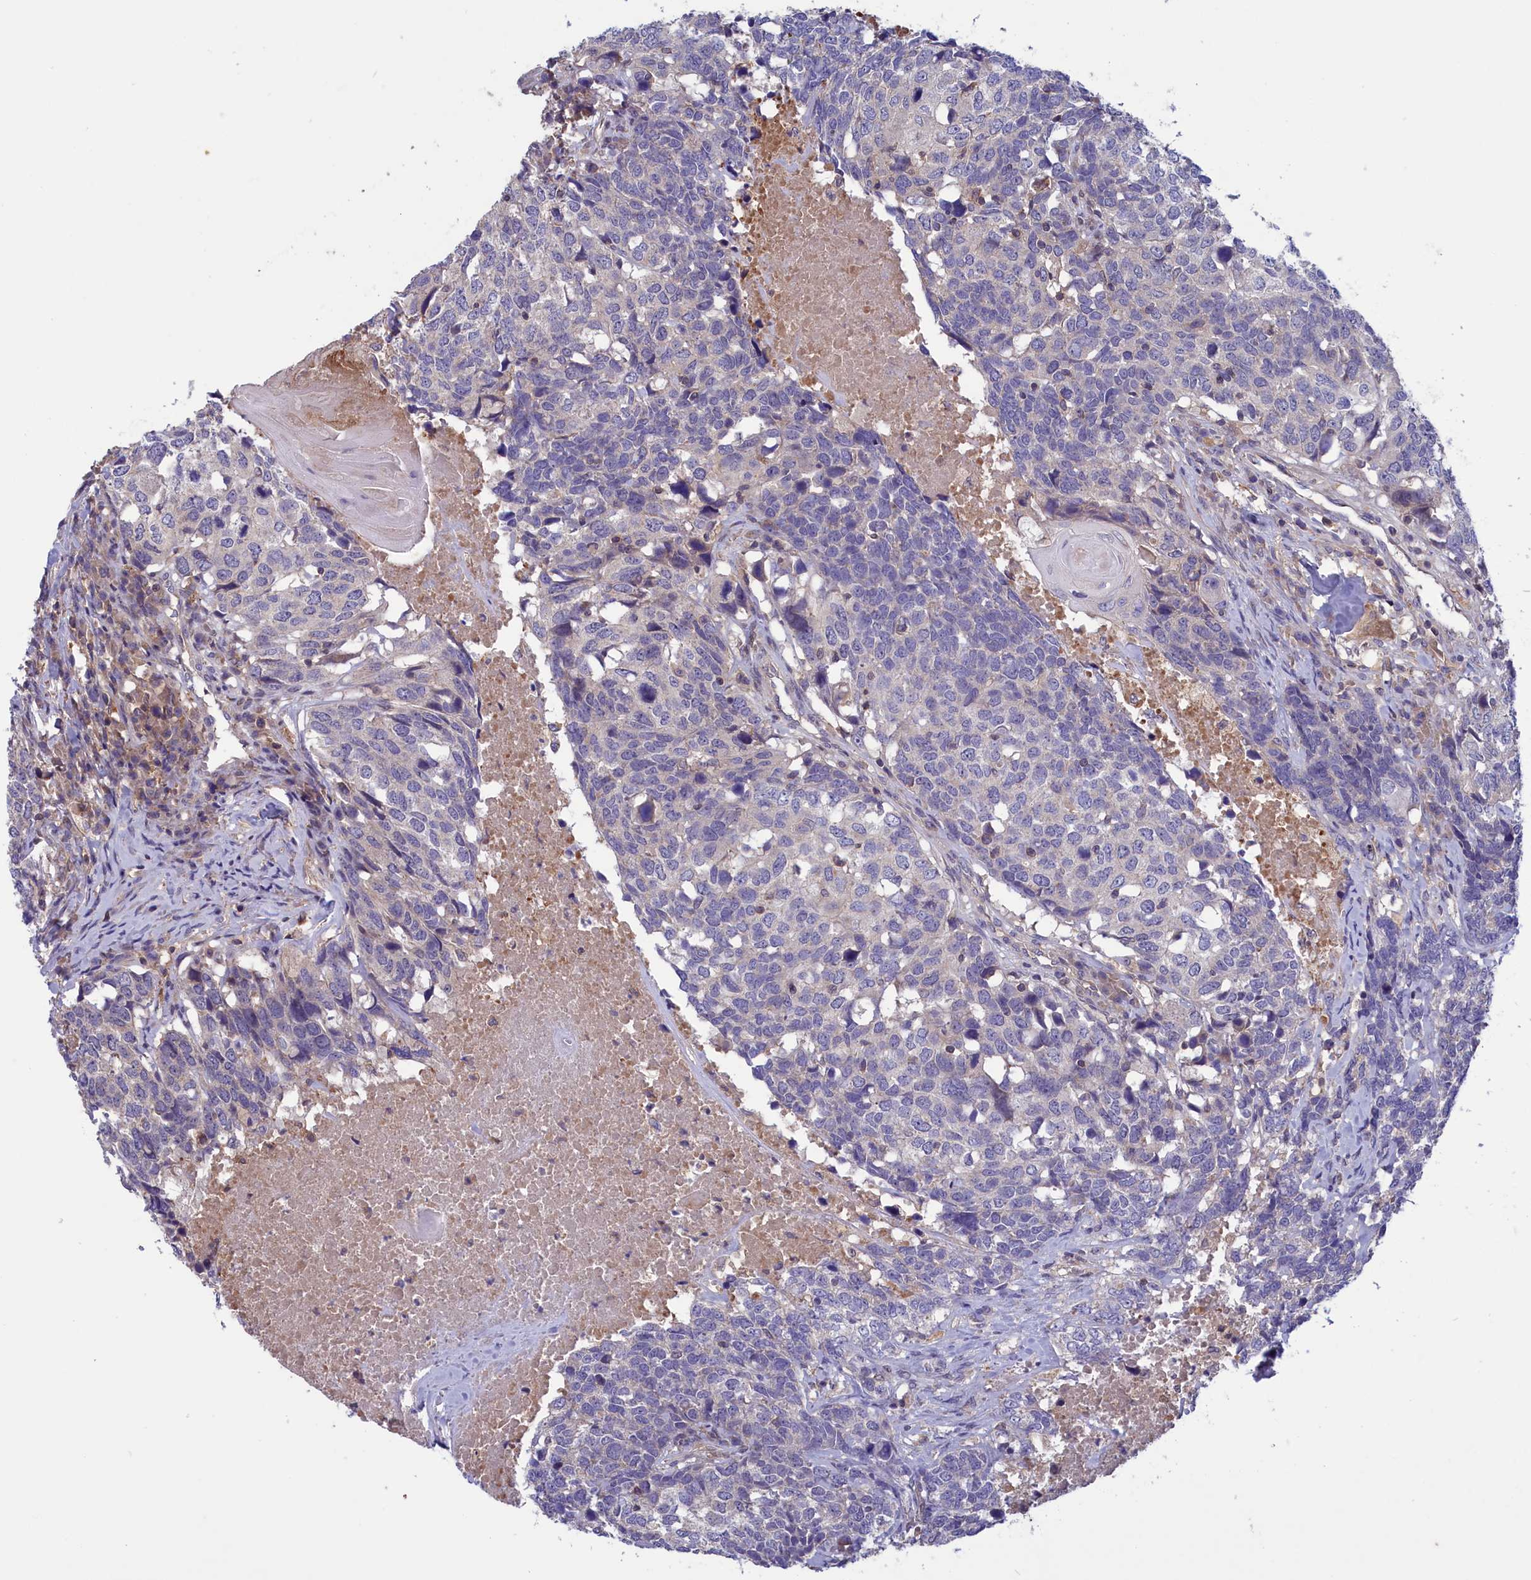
{"staining": {"intensity": "negative", "quantity": "none", "location": "none"}, "tissue": "head and neck cancer", "cell_type": "Tumor cells", "image_type": "cancer", "snomed": [{"axis": "morphology", "description": "Squamous cell carcinoma, NOS"}, {"axis": "topography", "description": "Head-Neck"}], "caption": "DAB (3,3'-diaminobenzidine) immunohistochemical staining of human head and neck squamous cell carcinoma reveals no significant expression in tumor cells.", "gene": "AMDHD2", "patient": {"sex": "male", "age": 66}}